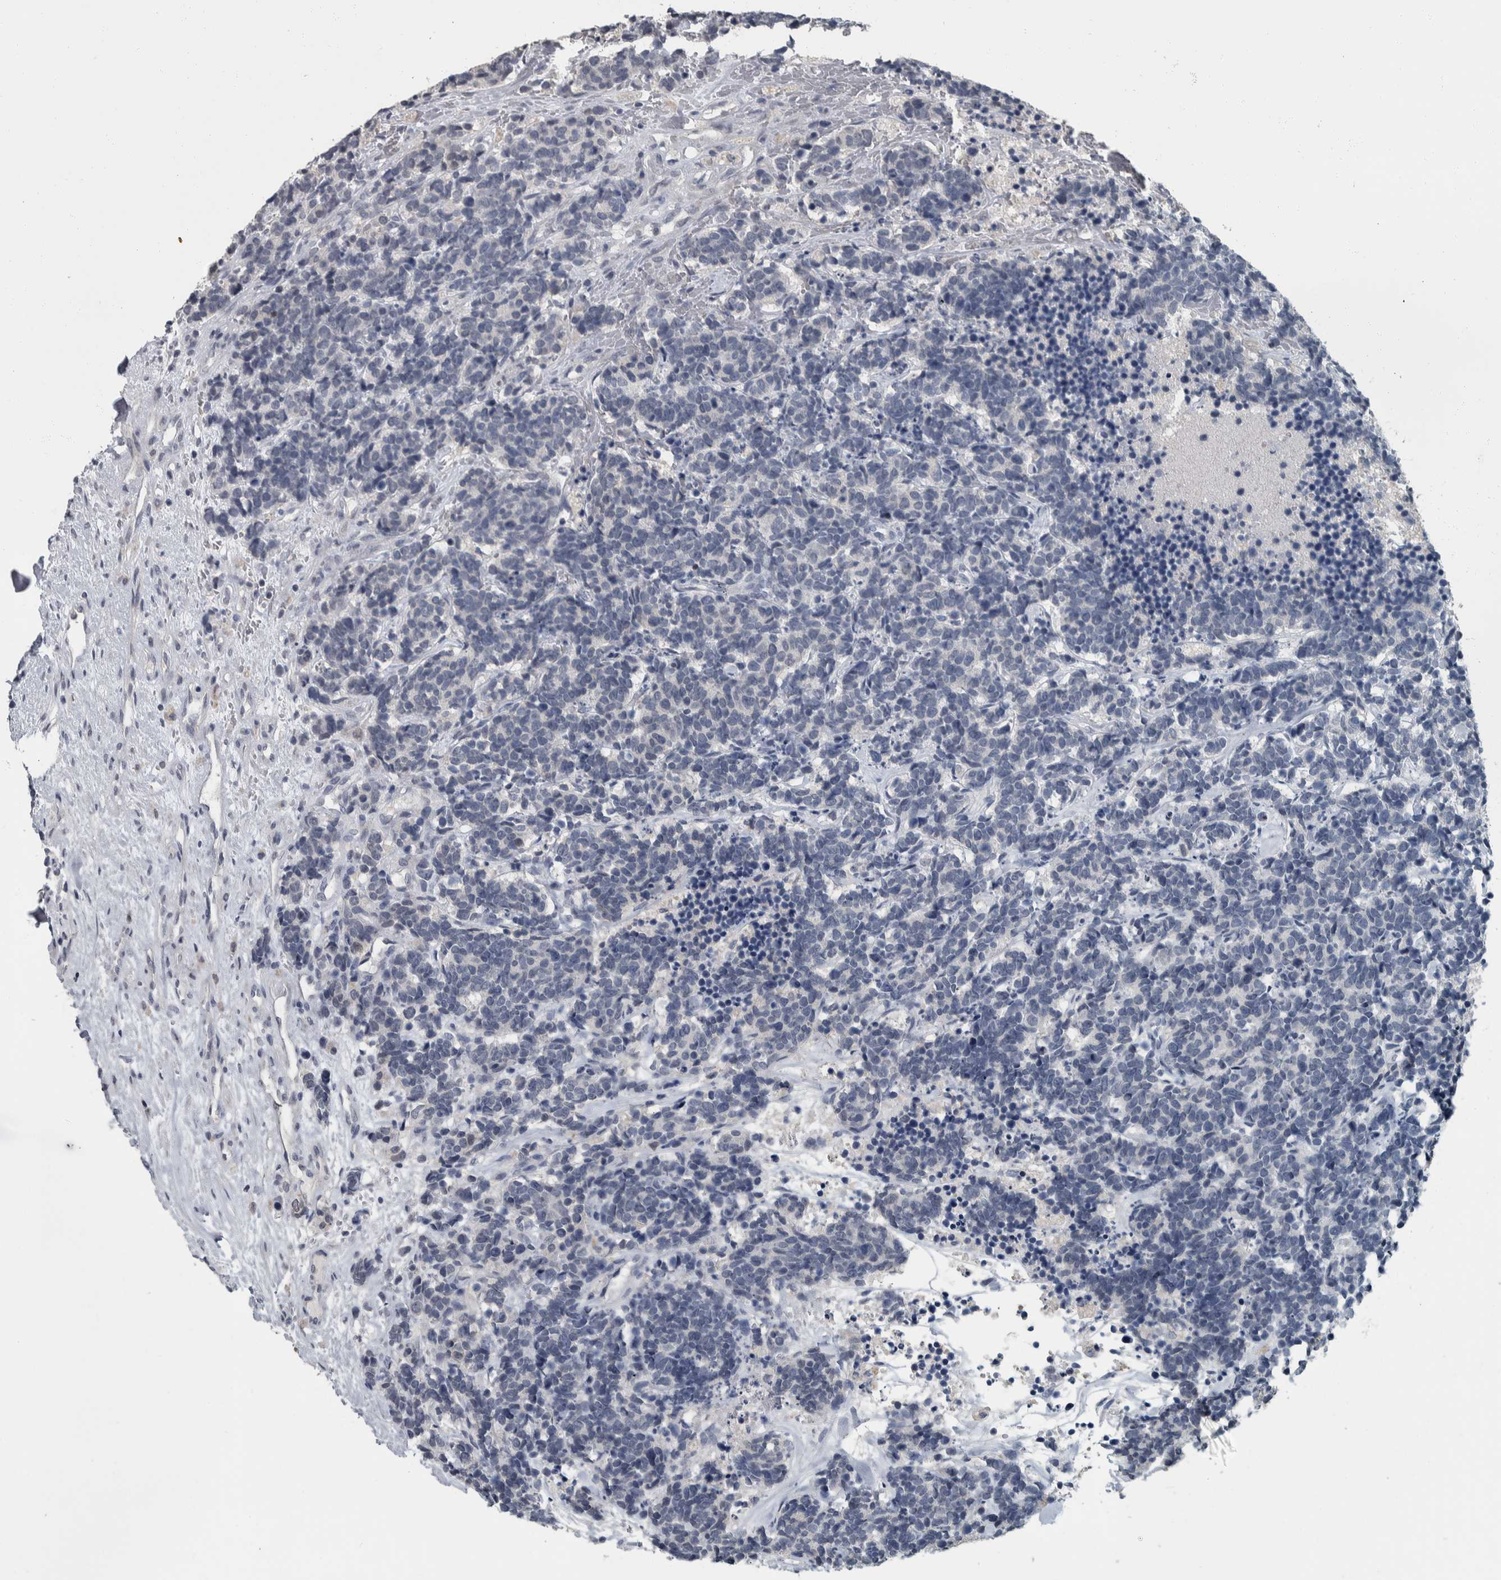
{"staining": {"intensity": "negative", "quantity": "none", "location": "none"}, "tissue": "carcinoid", "cell_type": "Tumor cells", "image_type": "cancer", "snomed": [{"axis": "morphology", "description": "Carcinoma, NOS"}, {"axis": "morphology", "description": "Carcinoid, malignant, NOS"}, {"axis": "topography", "description": "Urinary bladder"}], "caption": "DAB immunohistochemical staining of human carcinoid (malignant) demonstrates no significant expression in tumor cells.", "gene": "CAVIN4", "patient": {"sex": "male", "age": 57}}